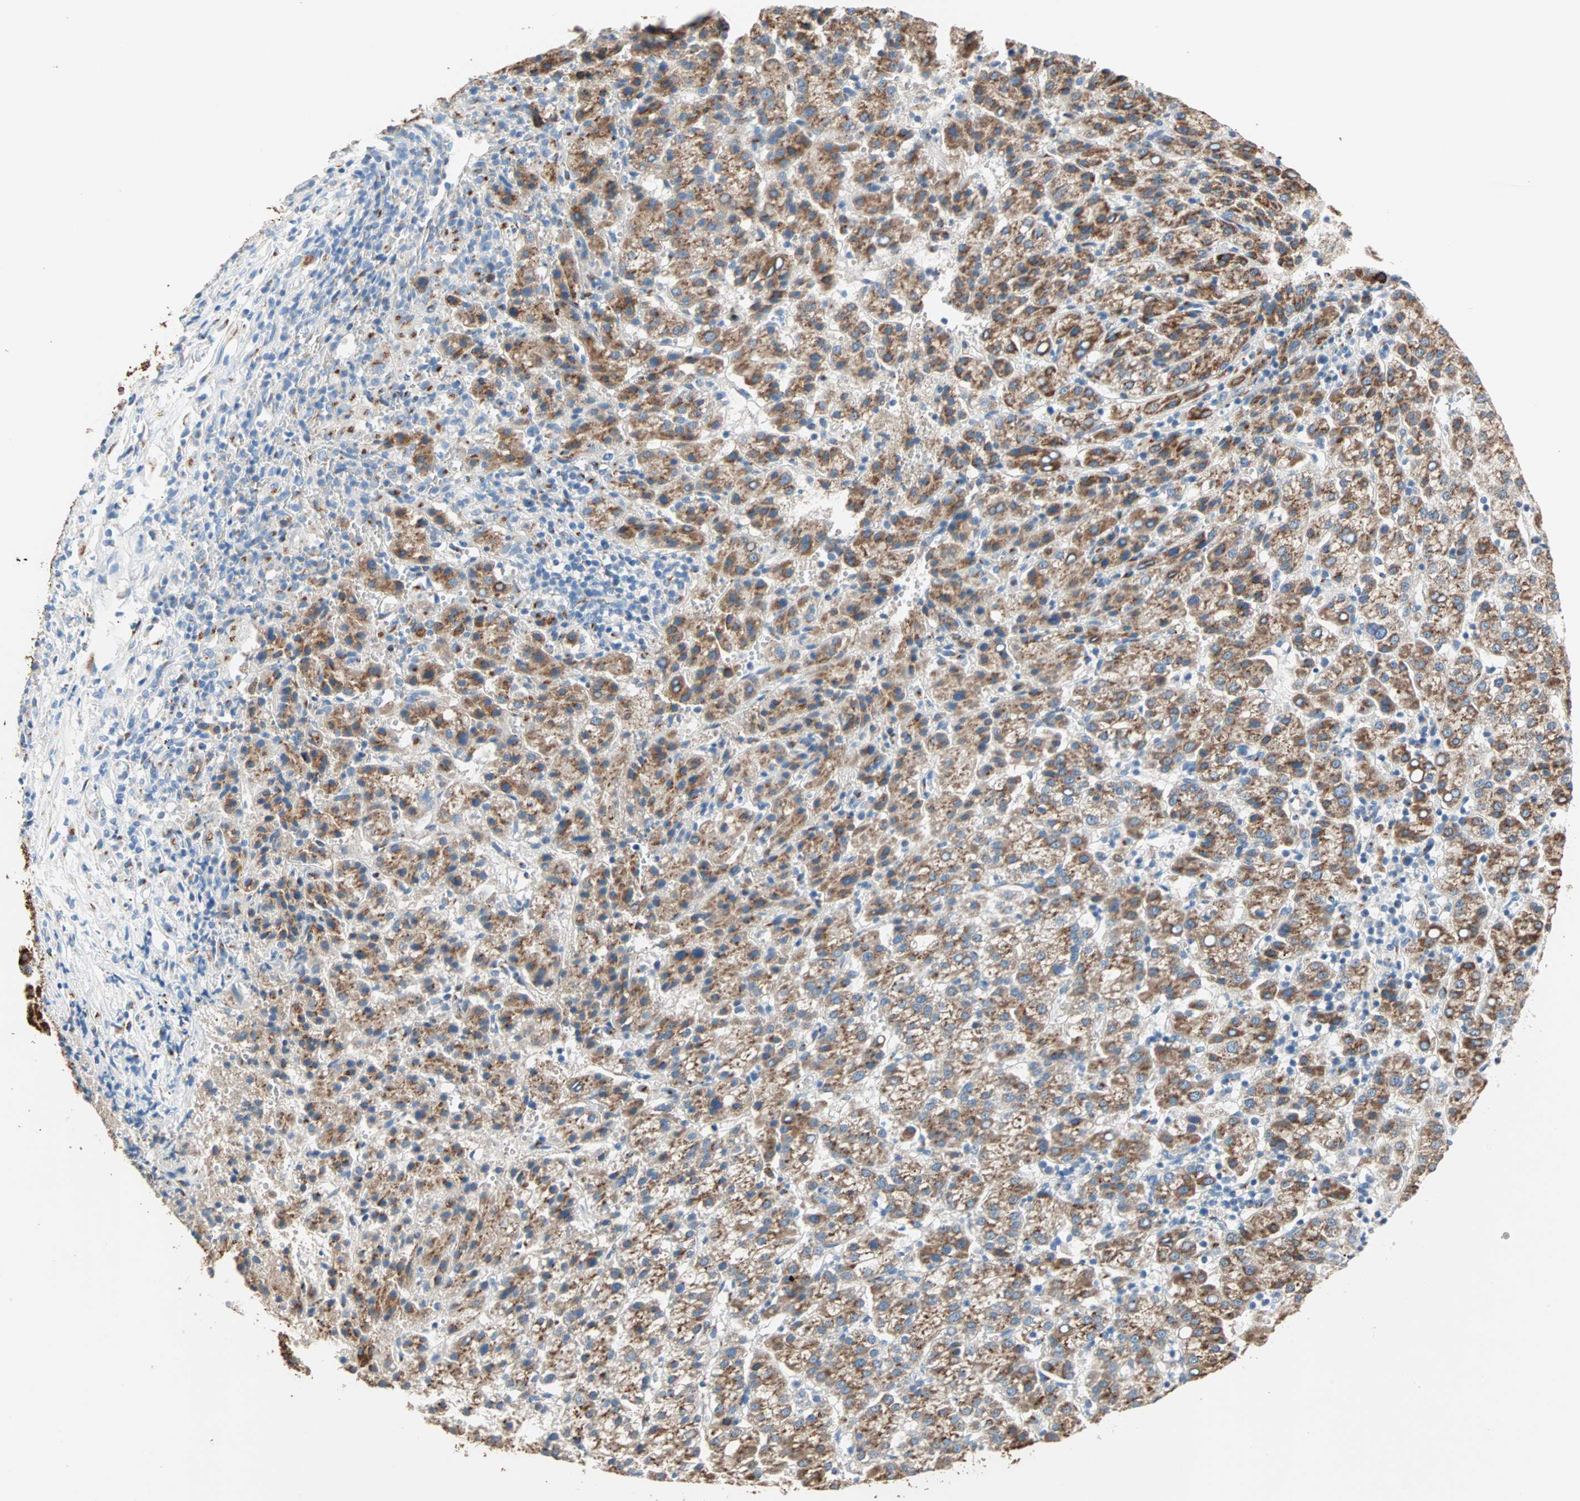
{"staining": {"intensity": "moderate", "quantity": ">75%", "location": "cytoplasmic/membranous"}, "tissue": "liver cancer", "cell_type": "Tumor cells", "image_type": "cancer", "snomed": [{"axis": "morphology", "description": "Carcinoma, Hepatocellular, NOS"}, {"axis": "topography", "description": "Liver"}], "caption": "Immunohistochemistry (IHC) of hepatocellular carcinoma (liver) reveals medium levels of moderate cytoplasmic/membranous positivity in about >75% of tumor cells. (DAB = brown stain, brightfield microscopy at high magnification).", "gene": "TST", "patient": {"sex": "female", "age": 58}}